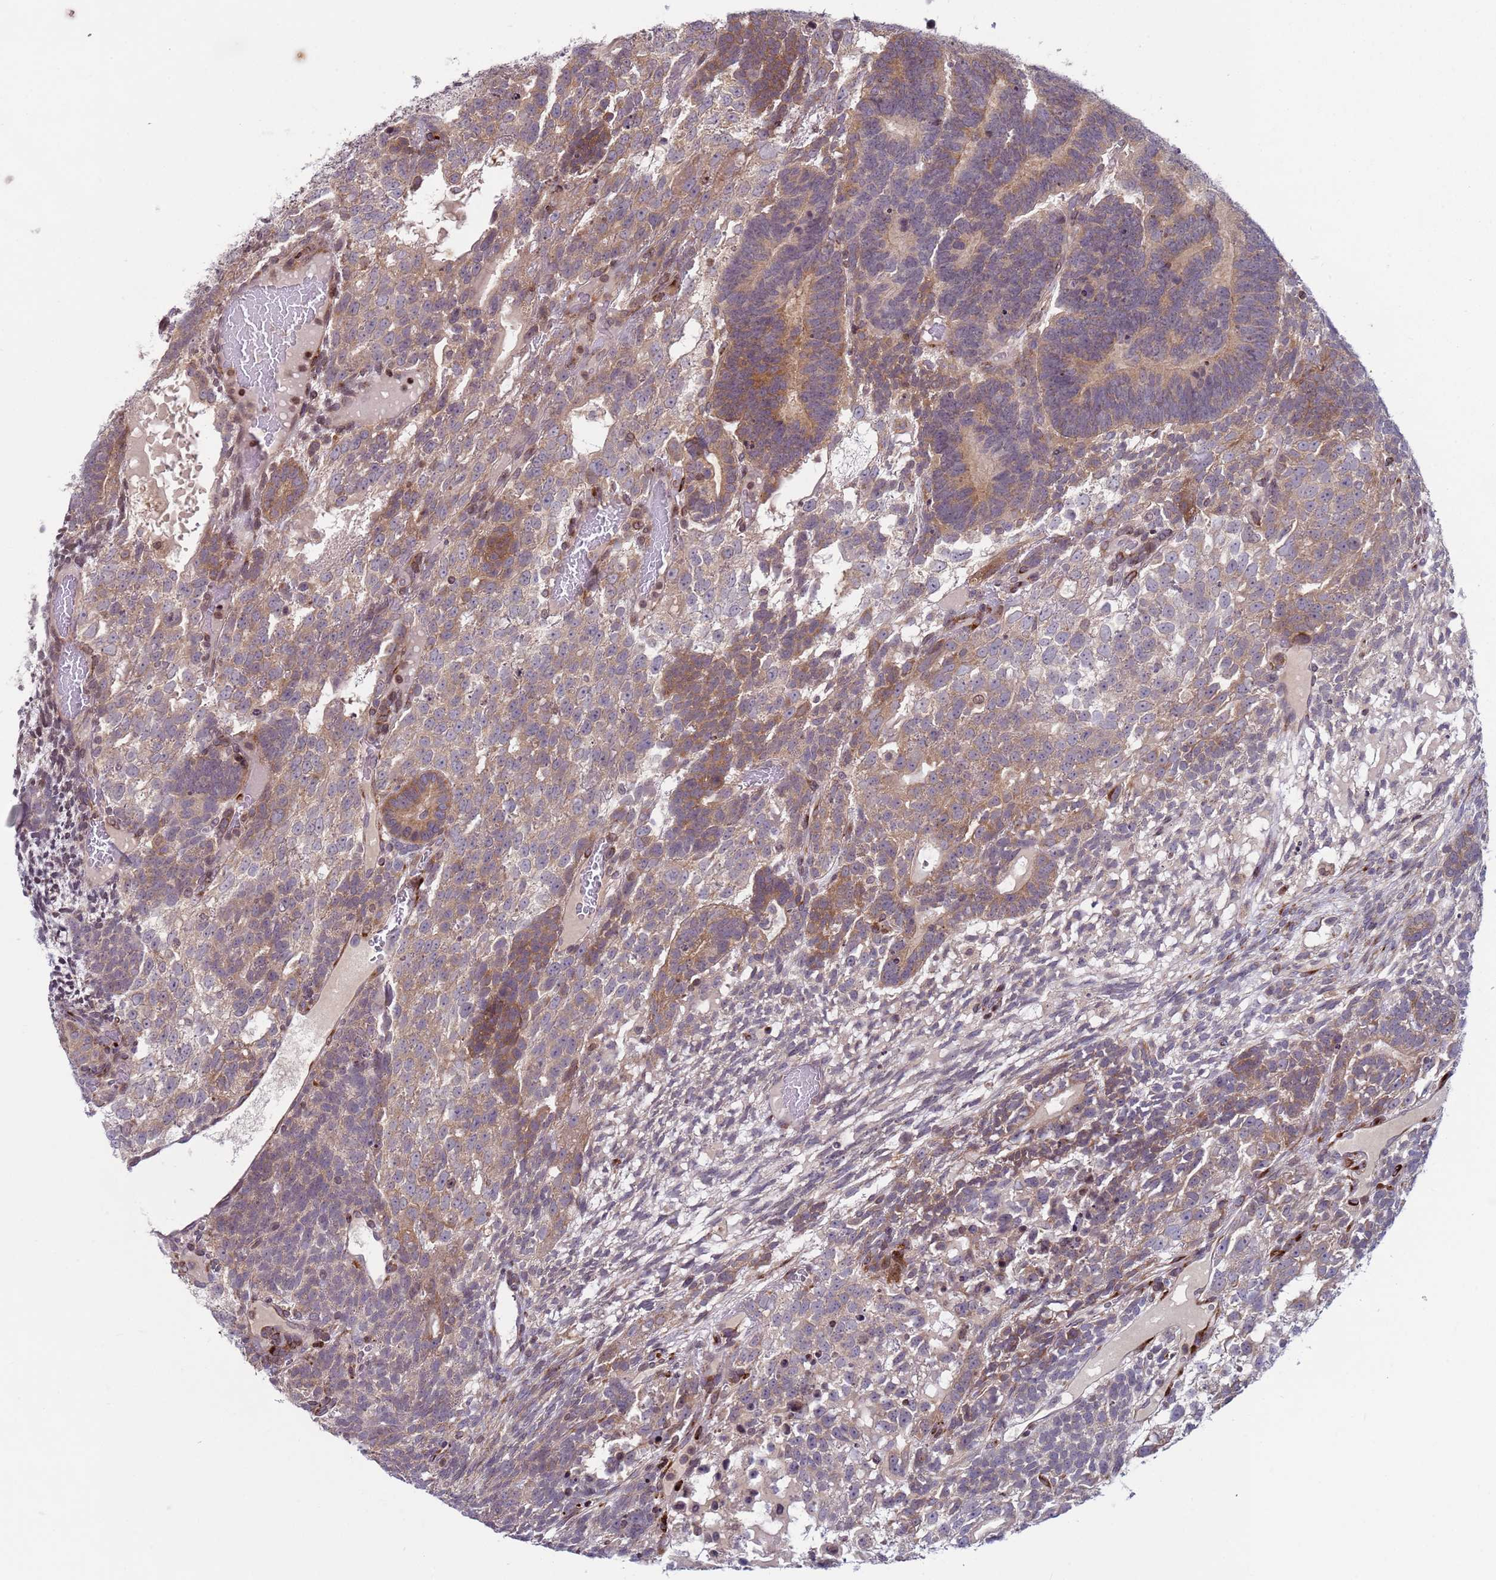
{"staining": {"intensity": "moderate", "quantity": "25%-75%", "location": "cytoplasmic/membranous"}, "tissue": "testis cancer", "cell_type": "Tumor cells", "image_type": "cancer", "snomed": [{"axis": "morphology", "description": "Carcinoma, Embryonal, NOS"}, {"axis": "topography", "description": "Testis"}], "caption": "This image reveals immunohistochemistry (IHC) staining of human testis cancer (embryonal carcinoma), with medium moderate cytoplasmic/membranous positivity in approximately 25%-75% of tumor cells.", "gene": "SNAPC4", "patient": {"sex": "male", "age": 23}}